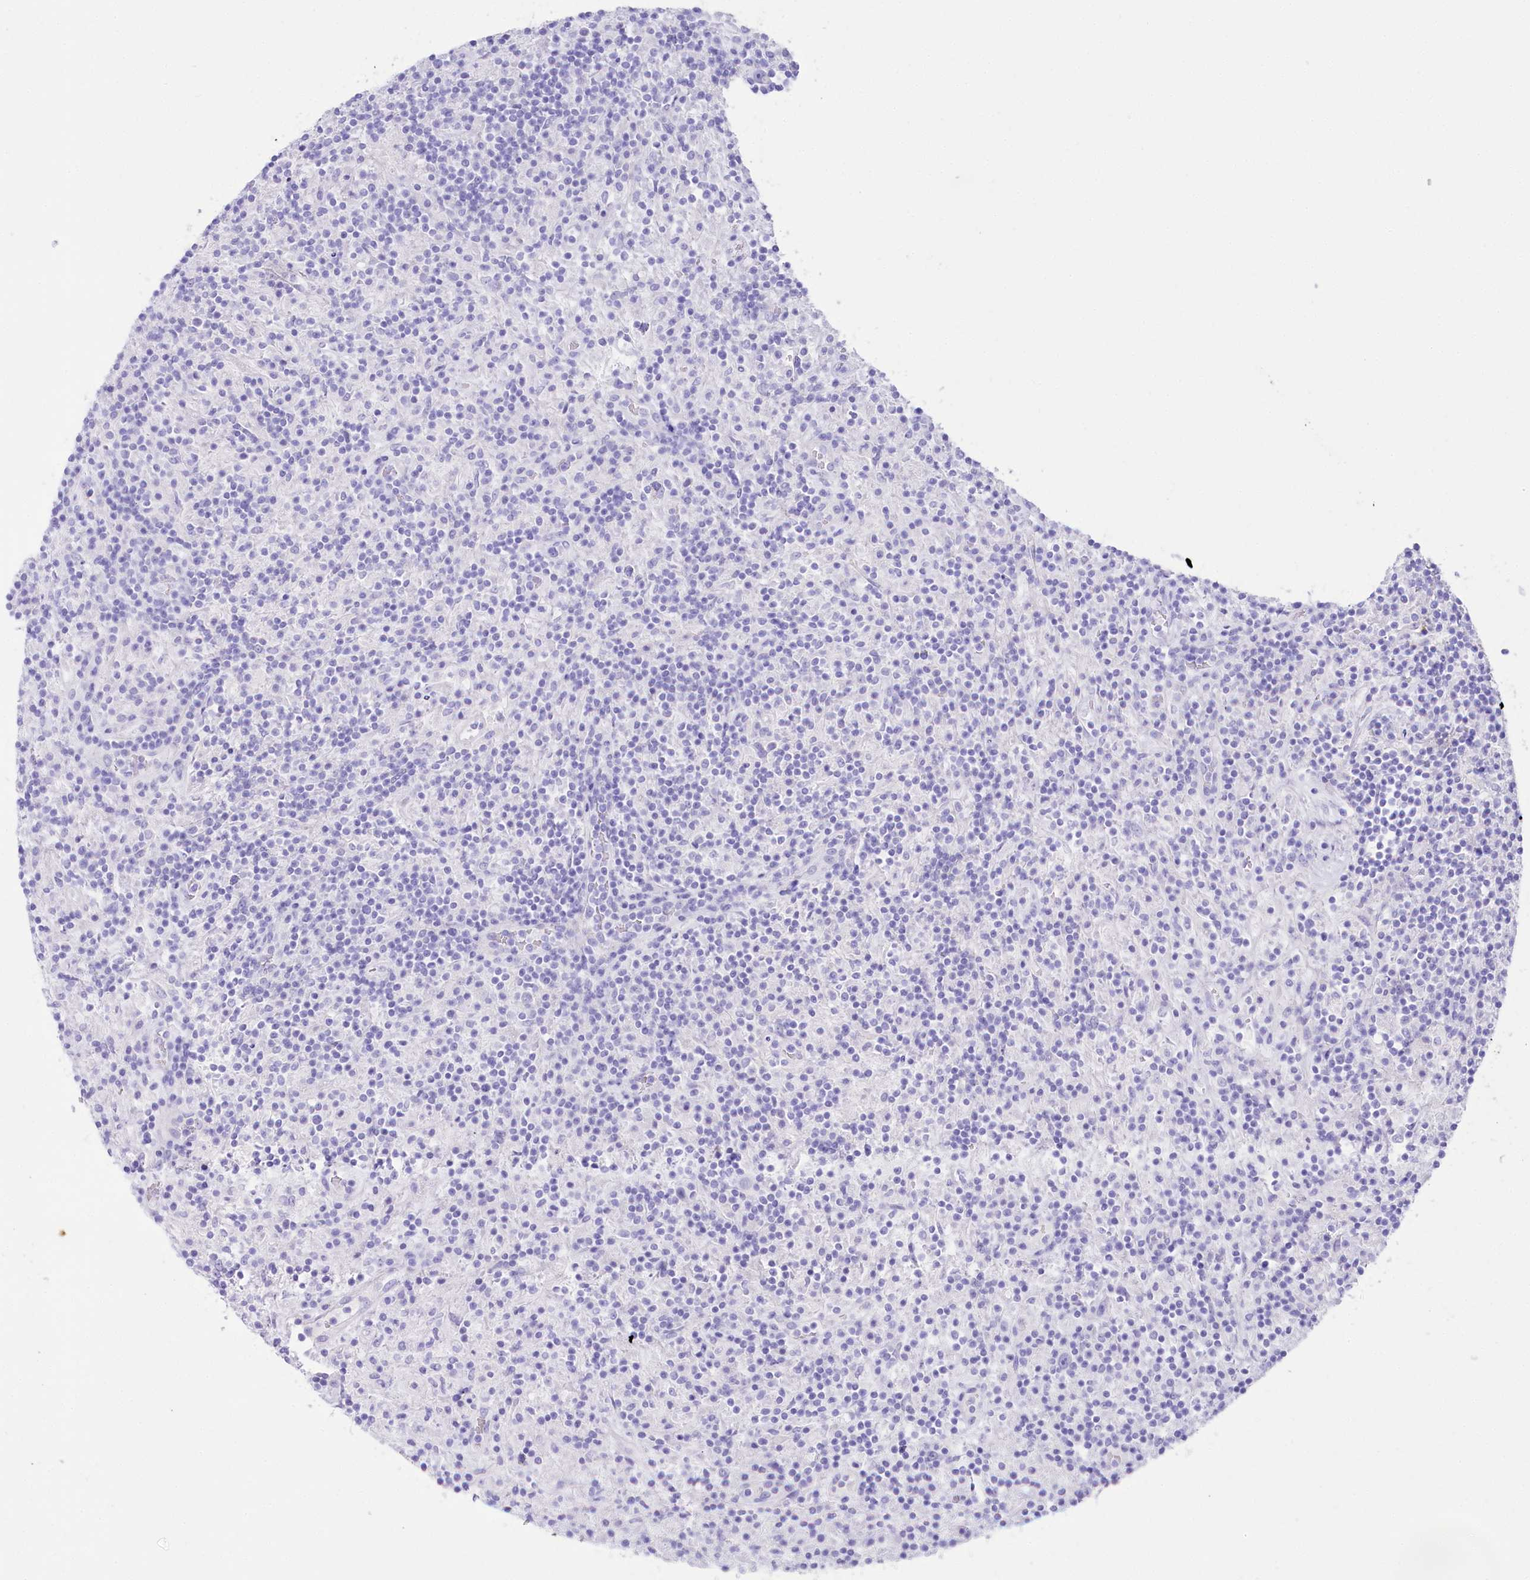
{"staining": {"intensity": "negative", "quantity": "none", "location": "none"}, "tissue": "lymphoma", "cell_type": "Tumor cells", "image_type": "cancer", "snomed": [{"axis": "morphology", "description": "Hodgkin's disease, NOS"}, {"axis": "topography", "description": "Lymph node"}], "caption": "This is a photomicrograph of IHC staining of lymphoma, which shows no staining in tumor cells. The staining is performed using DAB brown chromogen with nuclei counter-stained in using hematoxylin.", "gene": "CSN3", "patient": {"sex": "male", "age": 70}}